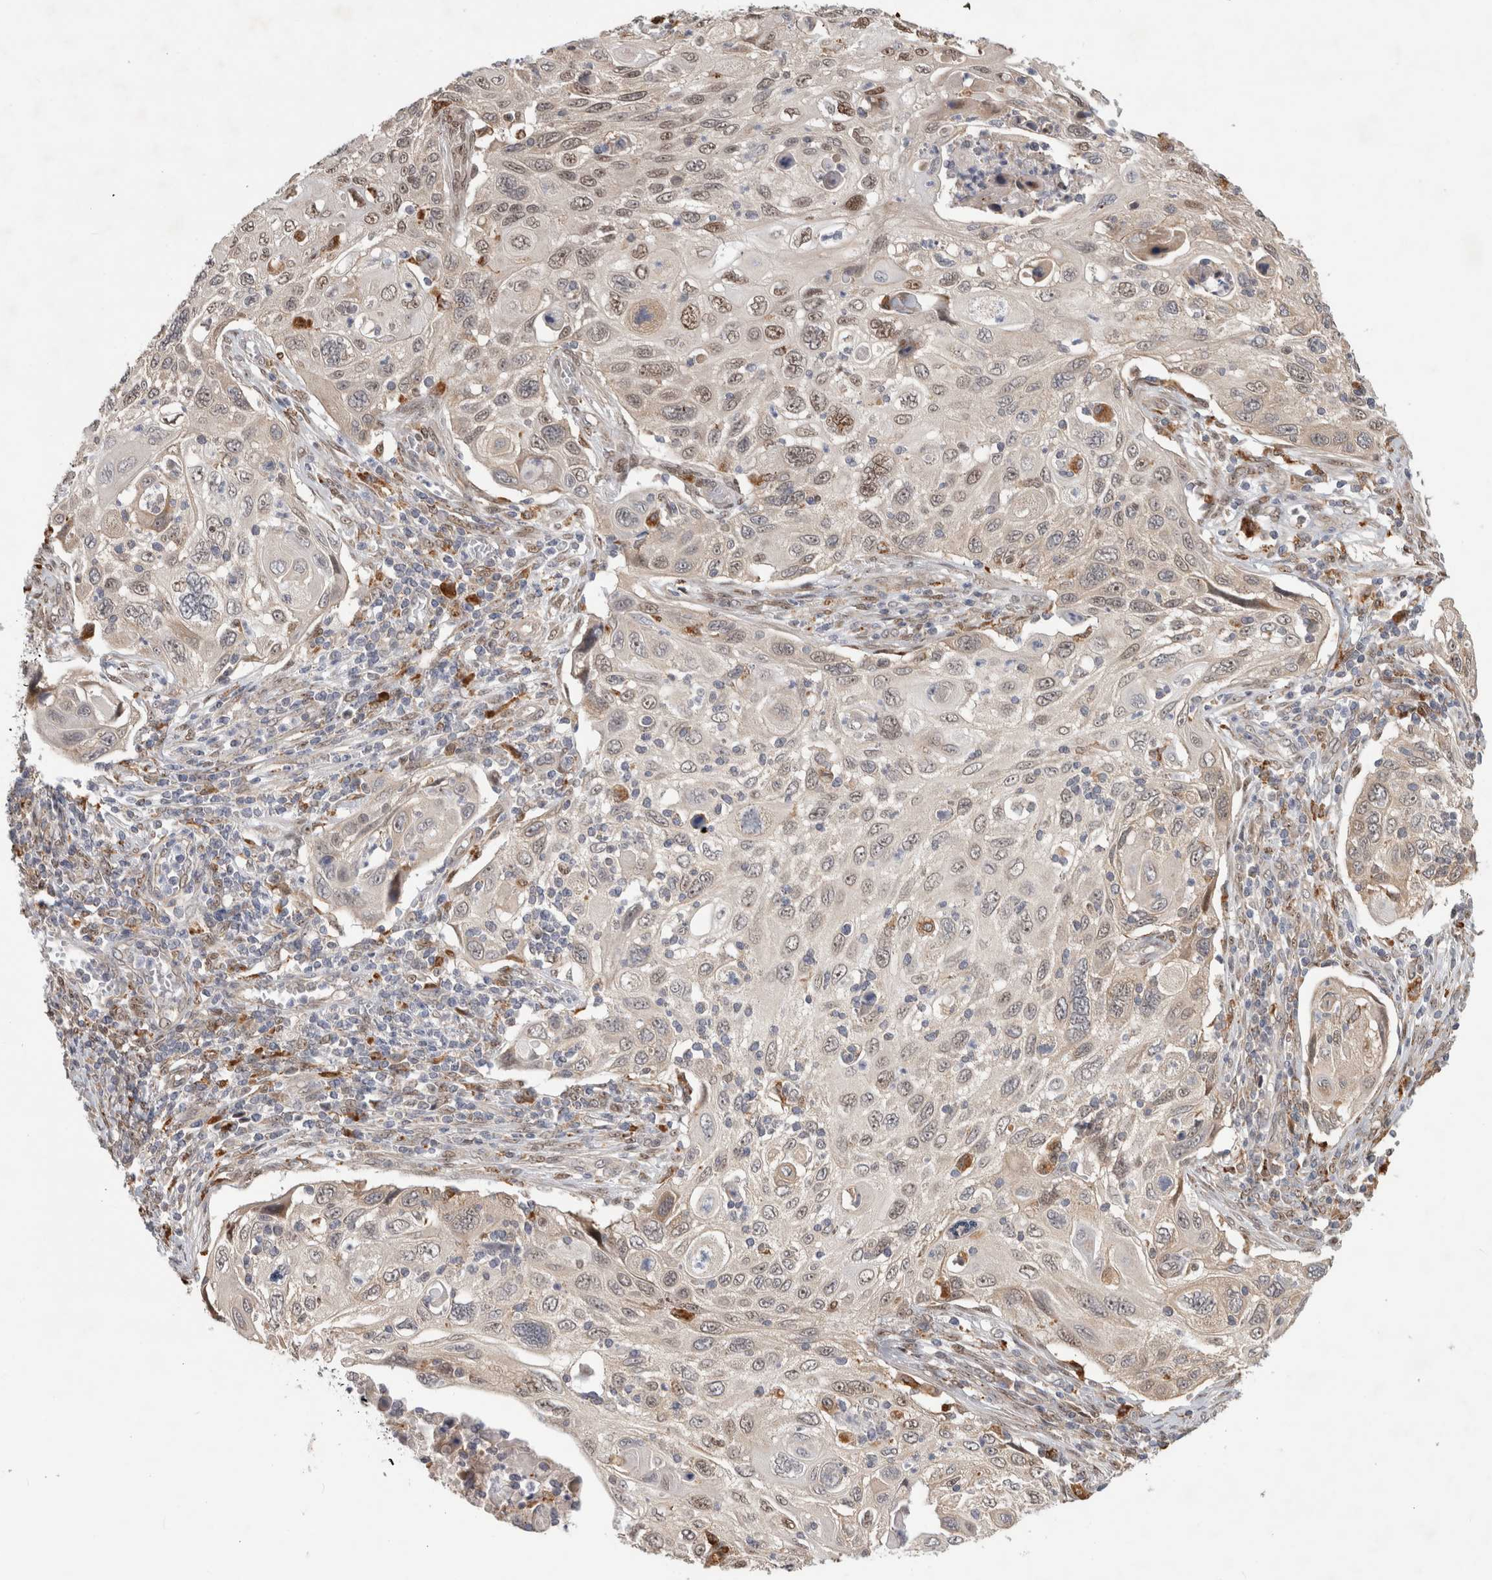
{"staining": {"intensity": "weak", "quantity": "25%-75%", "location": "nuclear"}, "tissue": "cervical cancer", "cell_type": "Tumor cells", "image_type": "cancer", "snomed": [{"axis": "morphology", "description": "Squamous cell carcinoma, NOS"}, {"axis": "topography", "description": "Cervix"}], "caption": "Immunohistochemistry (IHC) of cervical cancer reveals low levels of weak nuclear positivity in about 25%-75% of tumor cells.", "gene": "NAB2", "patient": {"sex": "female", "age": 70}}